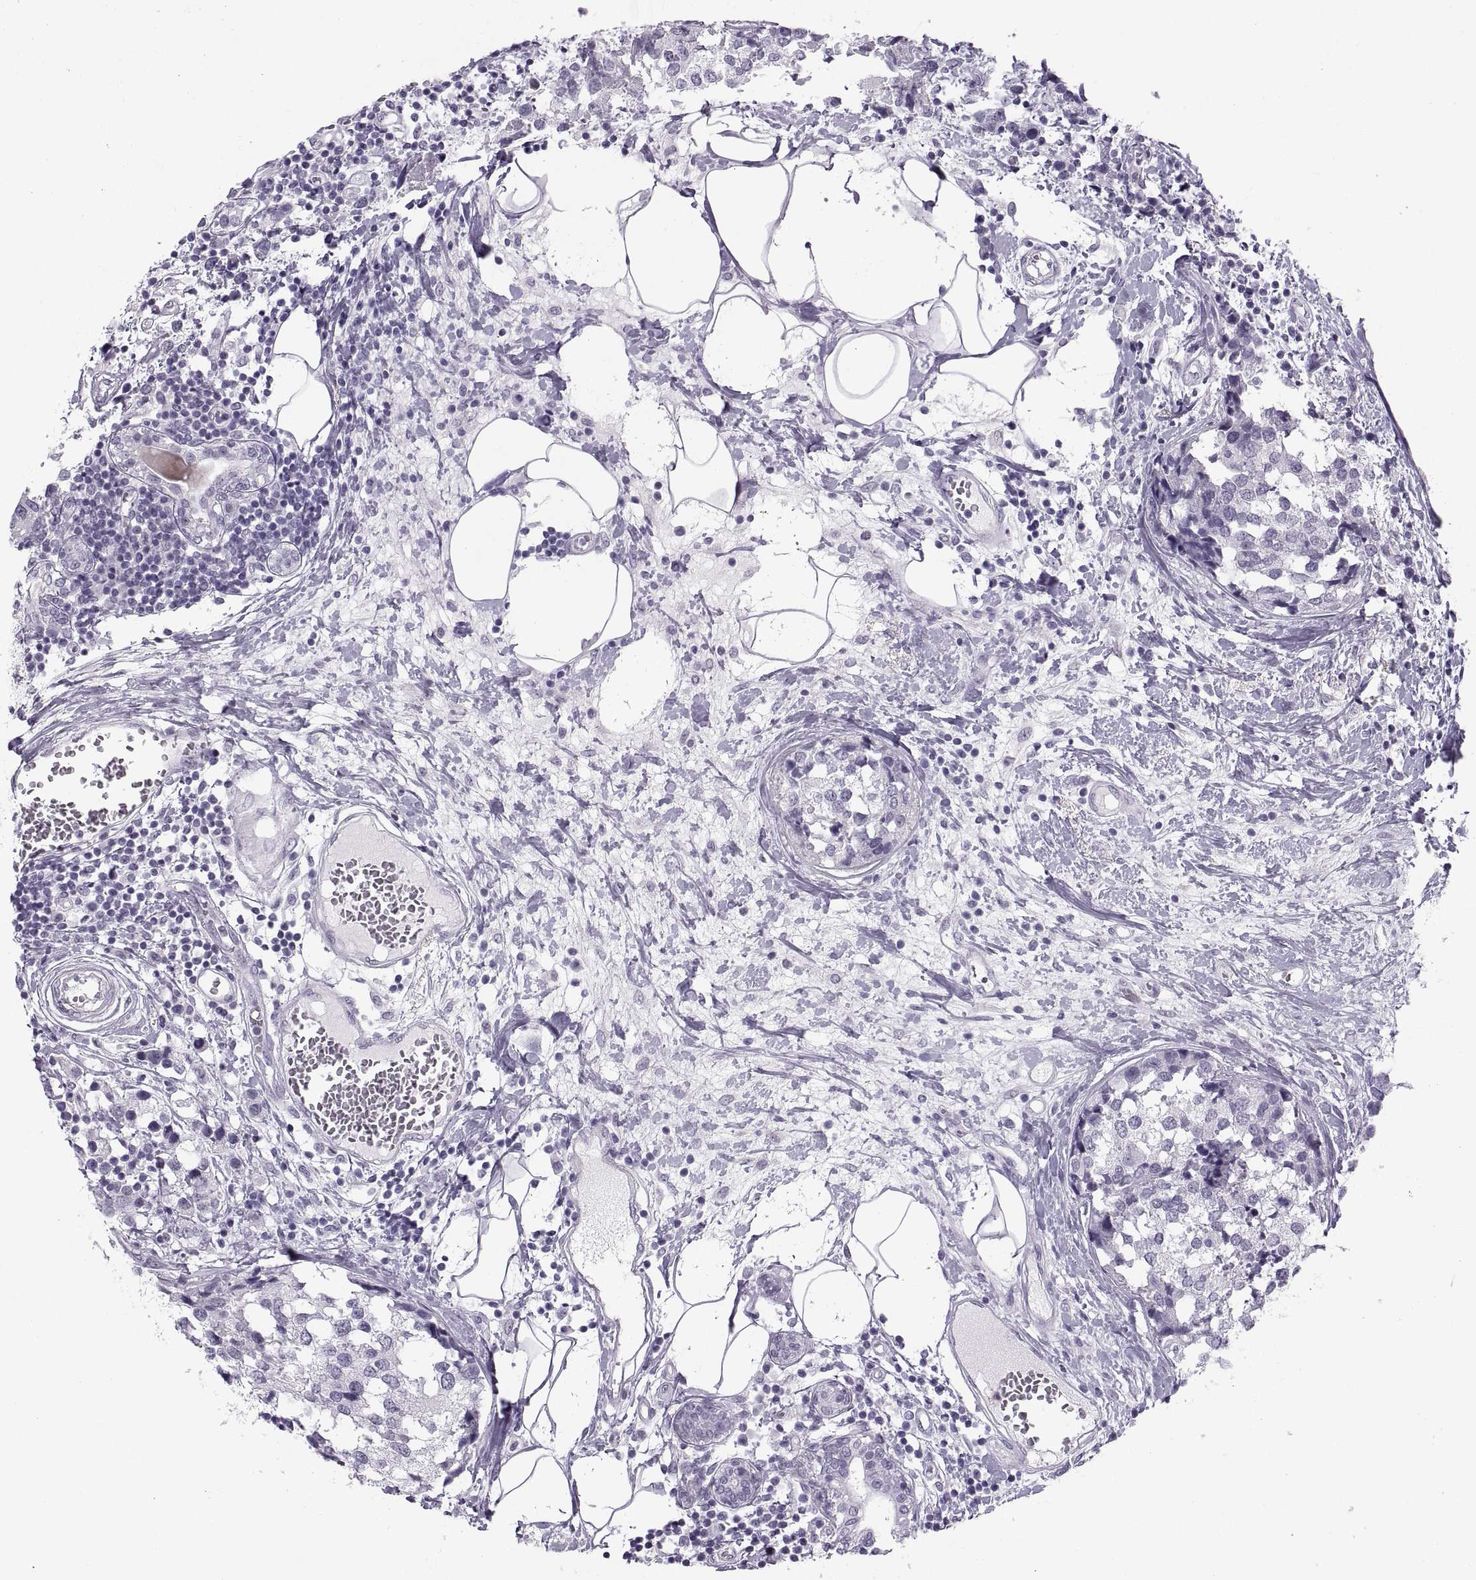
{"staining": {"intensity": "negative", "quantity": "none", "location": "none"}, "tissue": "breast cancer", "cell_type": "Tumor cells", "image_type": "cancer", "snomed": [{"axis": "morphology", "description": "Lobular carcinoma"}, {"axis": "topography", "description": "Breast"}], "caption": "There is no significant staining in tumor cells of lobular carcinoma (breast).", "gene": "C3orf22", "patient": {"sex": "female", "age": 59}}